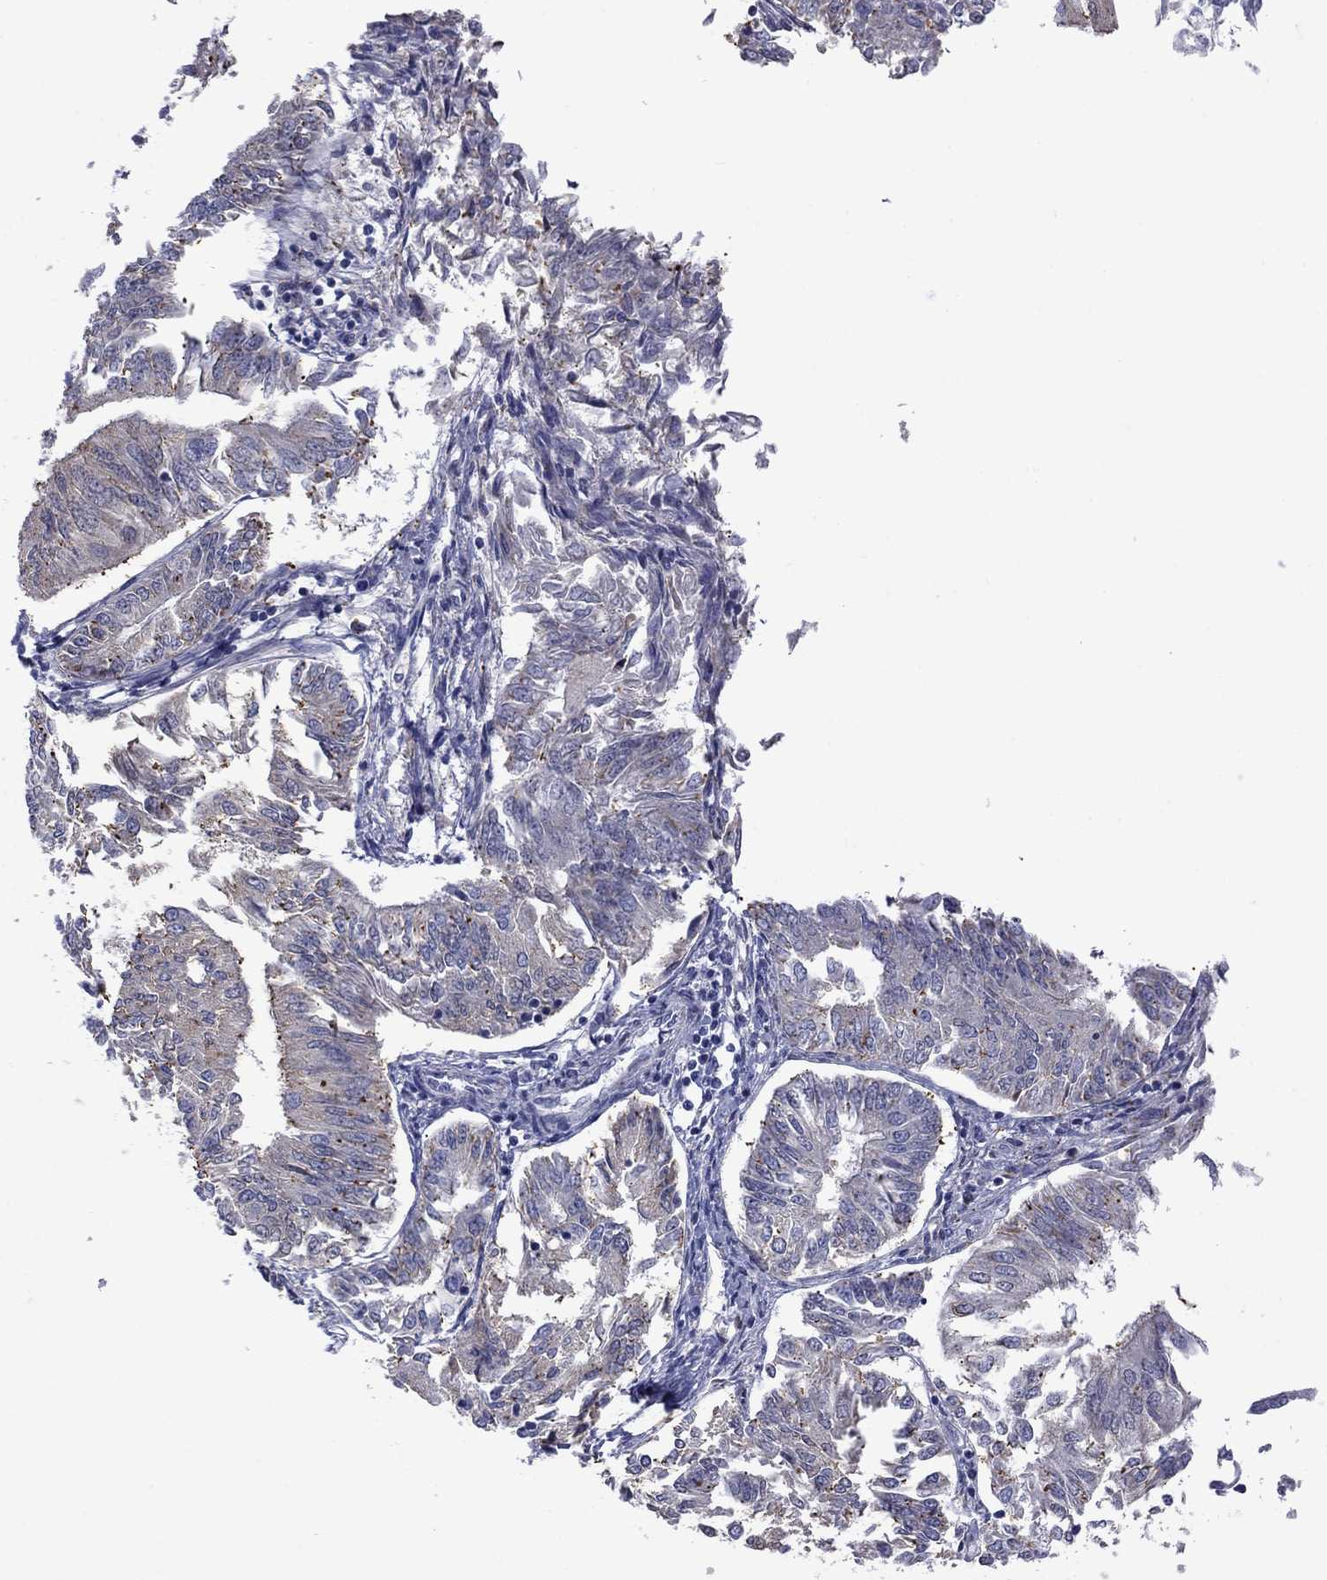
{"staining": {"intensity": "negative", "quantity": "none", "location": "none"}, "tissue": "endometrial cancer", "cell_type": "Tumor cells", "image_type": "cancer", "snomed": [{"axis": "morphology", "description": "Adenocarcinoma, NOS"}, {"axis": "topography", "description": "Endometrium"}], "caption": "IHC micrograph of endometrial cancer stained for a protein (brown), which shows no expression in tumor cells.", "gene": "TMPRSS11A", "patient": {"sex": "female", "age": 58}}